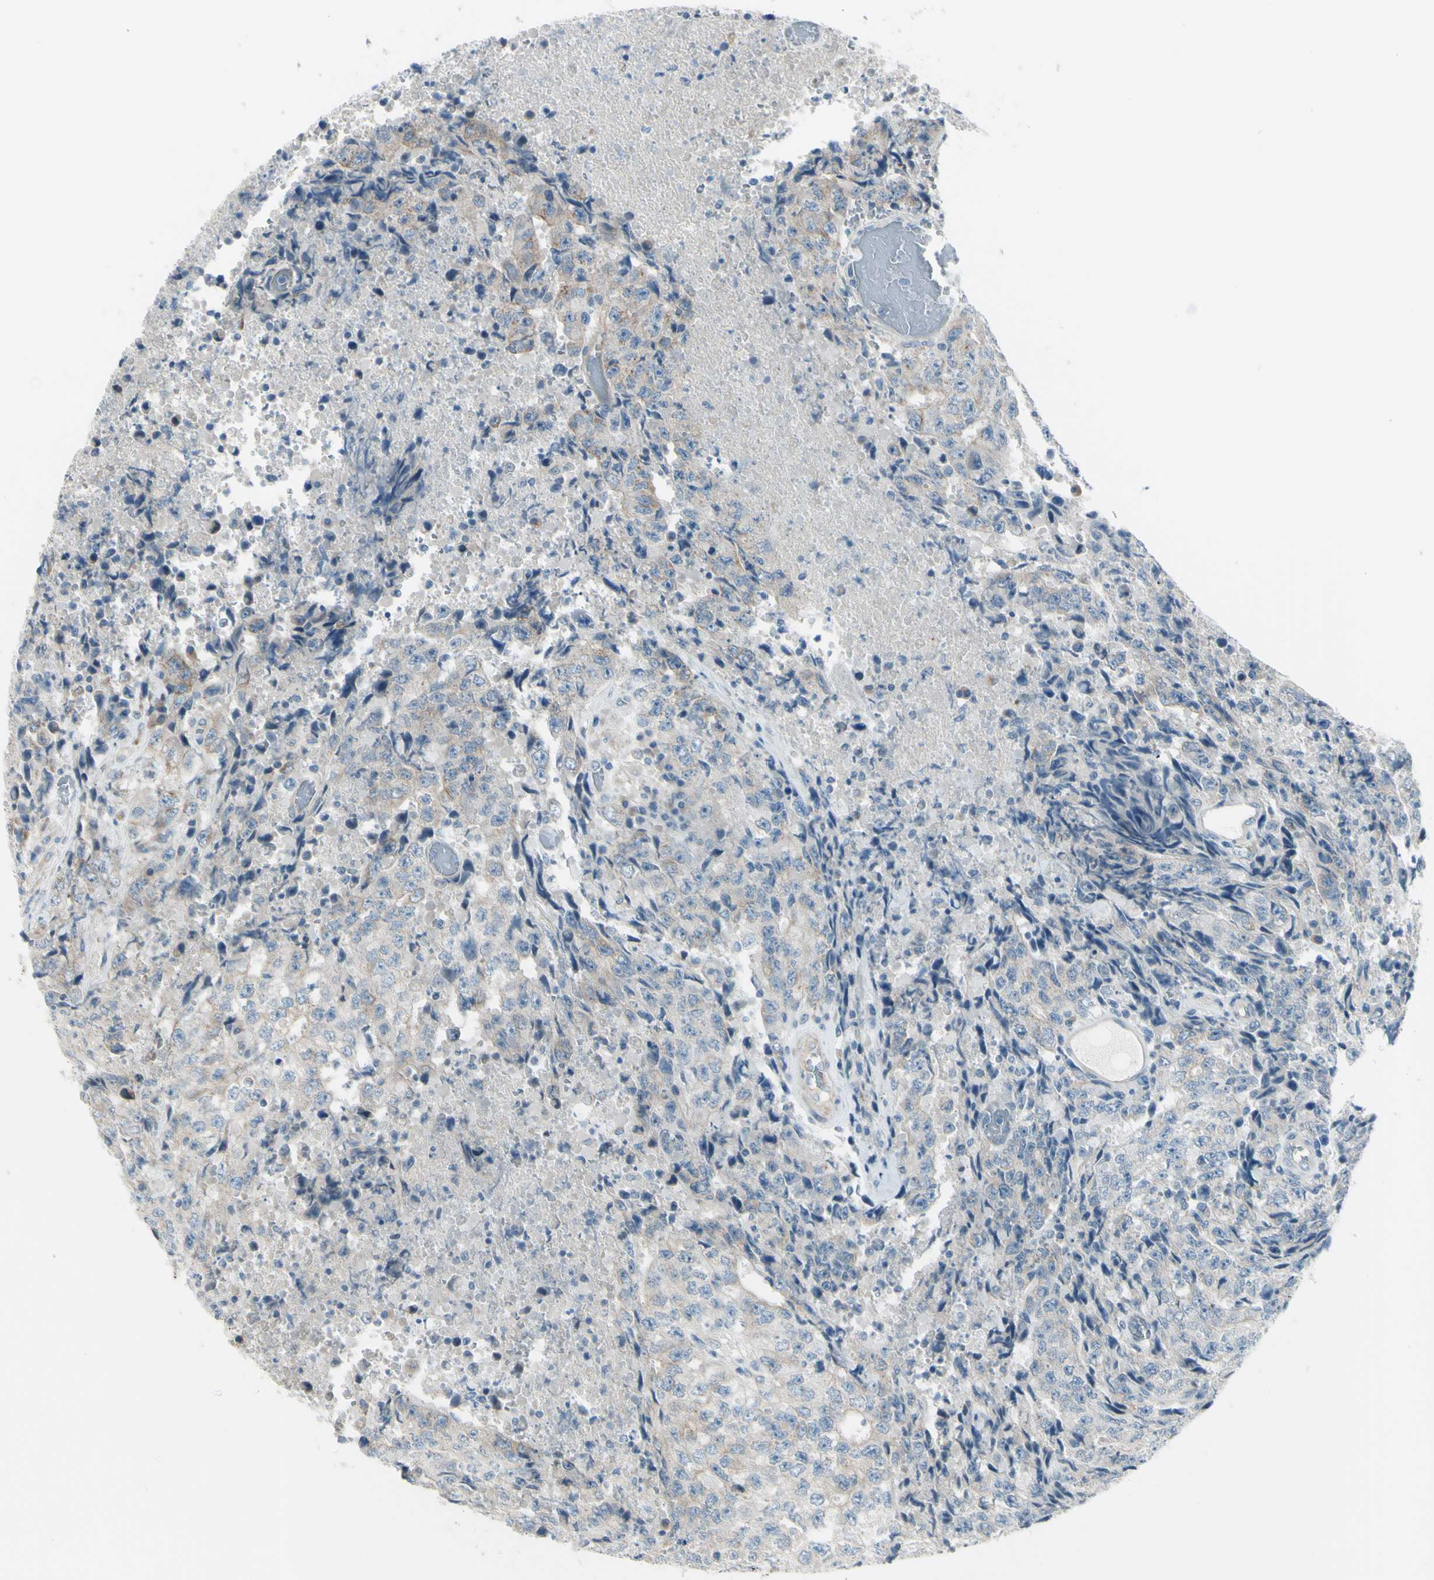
{"staining": {"intensity": "weak", "quantity": "25%-75%", "location": "cytoplasmic/membranous"}, "tissue": "testis cancer", "cell_type": "Tumor cells", "image_type": "cancer", "snomed": [{"axis": "morphology", "description": "Necrosis, NOS"}, {"axis": "morphology", "description": "Carcinoma, Embryonal, NOS"}, {"axis": "topography", "description": "Testis"}], "caption": "Human embryonal carcinoma (testis) stained for a protein (brown) demonstrates weak cytoplasmic/membranous positive staining in about 25%-75% of tumor cells.", "gene": "LRRK1", "patient": {"sex": "male", "age": 19}}